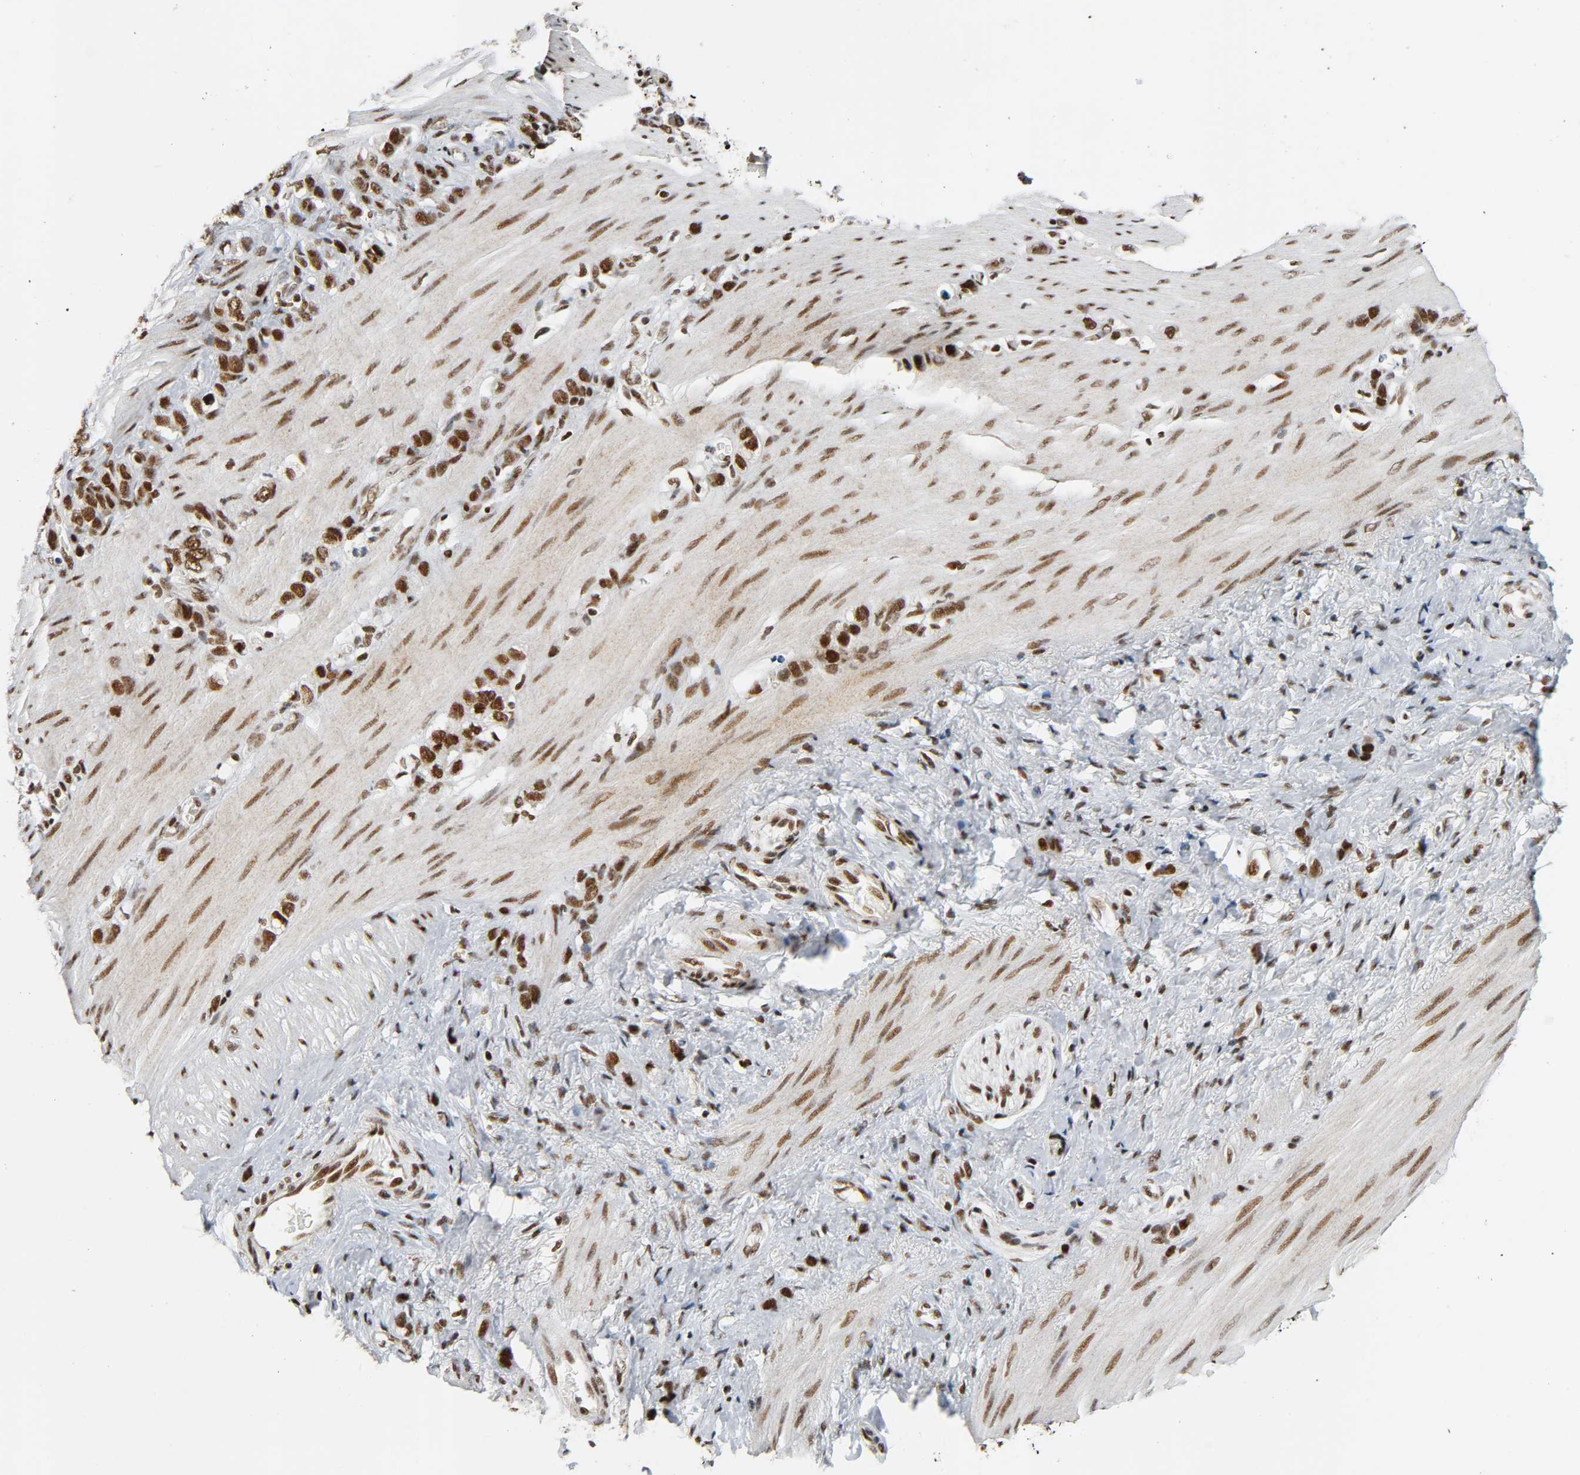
{"staining": {"intensity": "strong", "quantity": ">75%", "location": "nuclear"}, "tissue": "stomach cancer", "cell_type": "Tumor cells", "image_type": "cancer", "snomed": [{"axis": "morphology", "description": "Normal tissue, NOS"}, {"axis": "morphology", "description": "Adenocarcinoma, NOS"}, {"axis": "morphology", "description": "Adenocarcinoma, High grade"}, {"axis": "topography", "description": "Stomach, upper"}, {"axis": "topography", "description": "Stomach"}], "caption": "Stomach cancer was stained to show a protein in brown. There is high levels of strong nuclear positivity in approximately >75% of tumor cells.", "gene": "CDK9", "patient": {"sex": "female", "age": 65}}